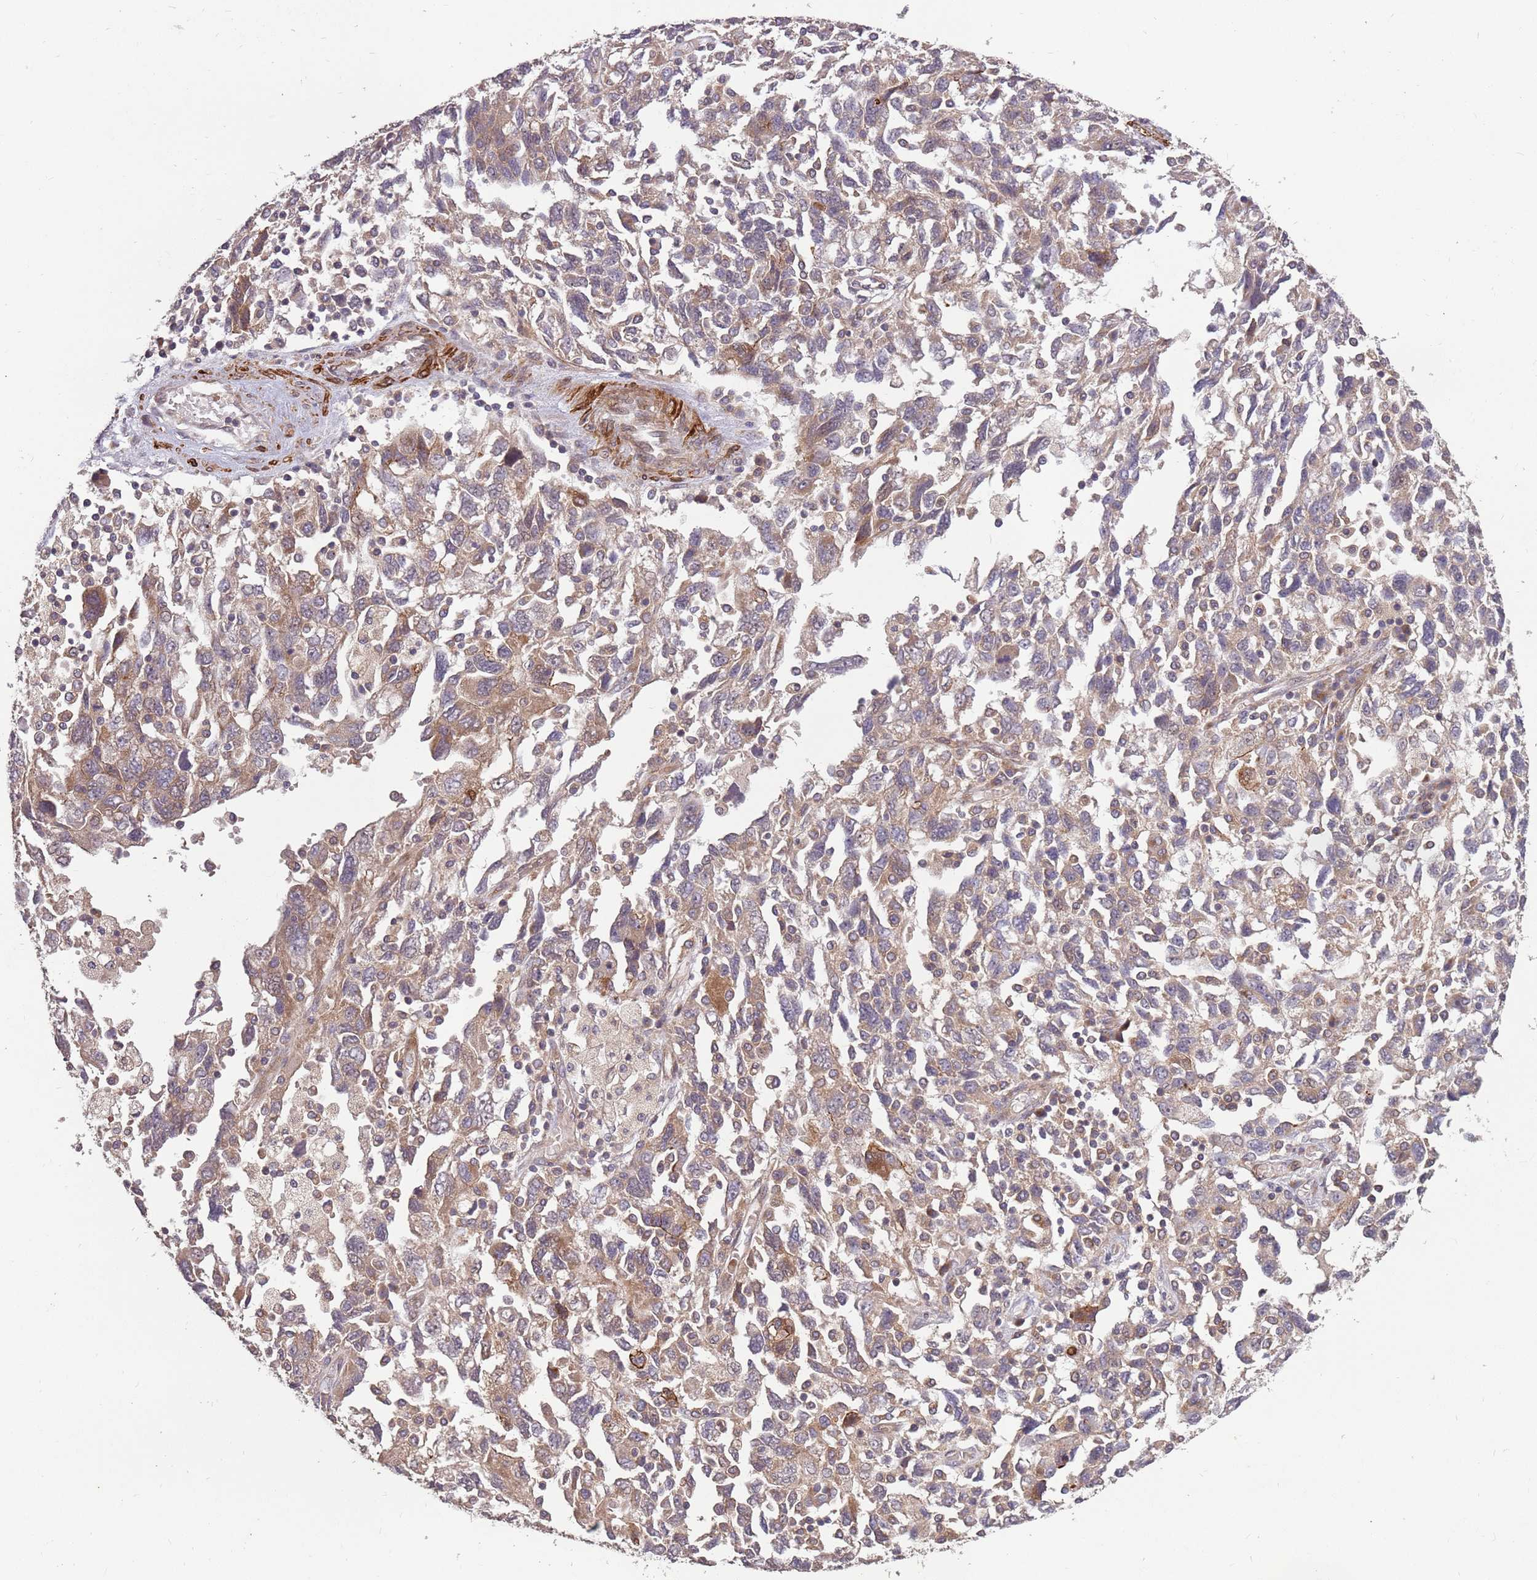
{"staining": {"intensity": "weak", "quantity": ">75%", "location": "cytoplasmic/membranous"}, "tissue": "ovarian cancer", "cell_type": "Tumor cells", "image_type": "cancer", "snomed": [{"axis": "morphology", "description": "Carcinoma, NOS"}, {"axis": "morphology", "description": "Cystadenocarcinoma, serous, NOS"}, {"axis": "topography", "description": "Ovary"}], "caption": "A brown stain shows weak cytoplasmic/membranous staining of a protein in human ovarian carcinoma tumor cells.", "gene": "PLD6", "patient": {"sex": "female", "age": 69}}